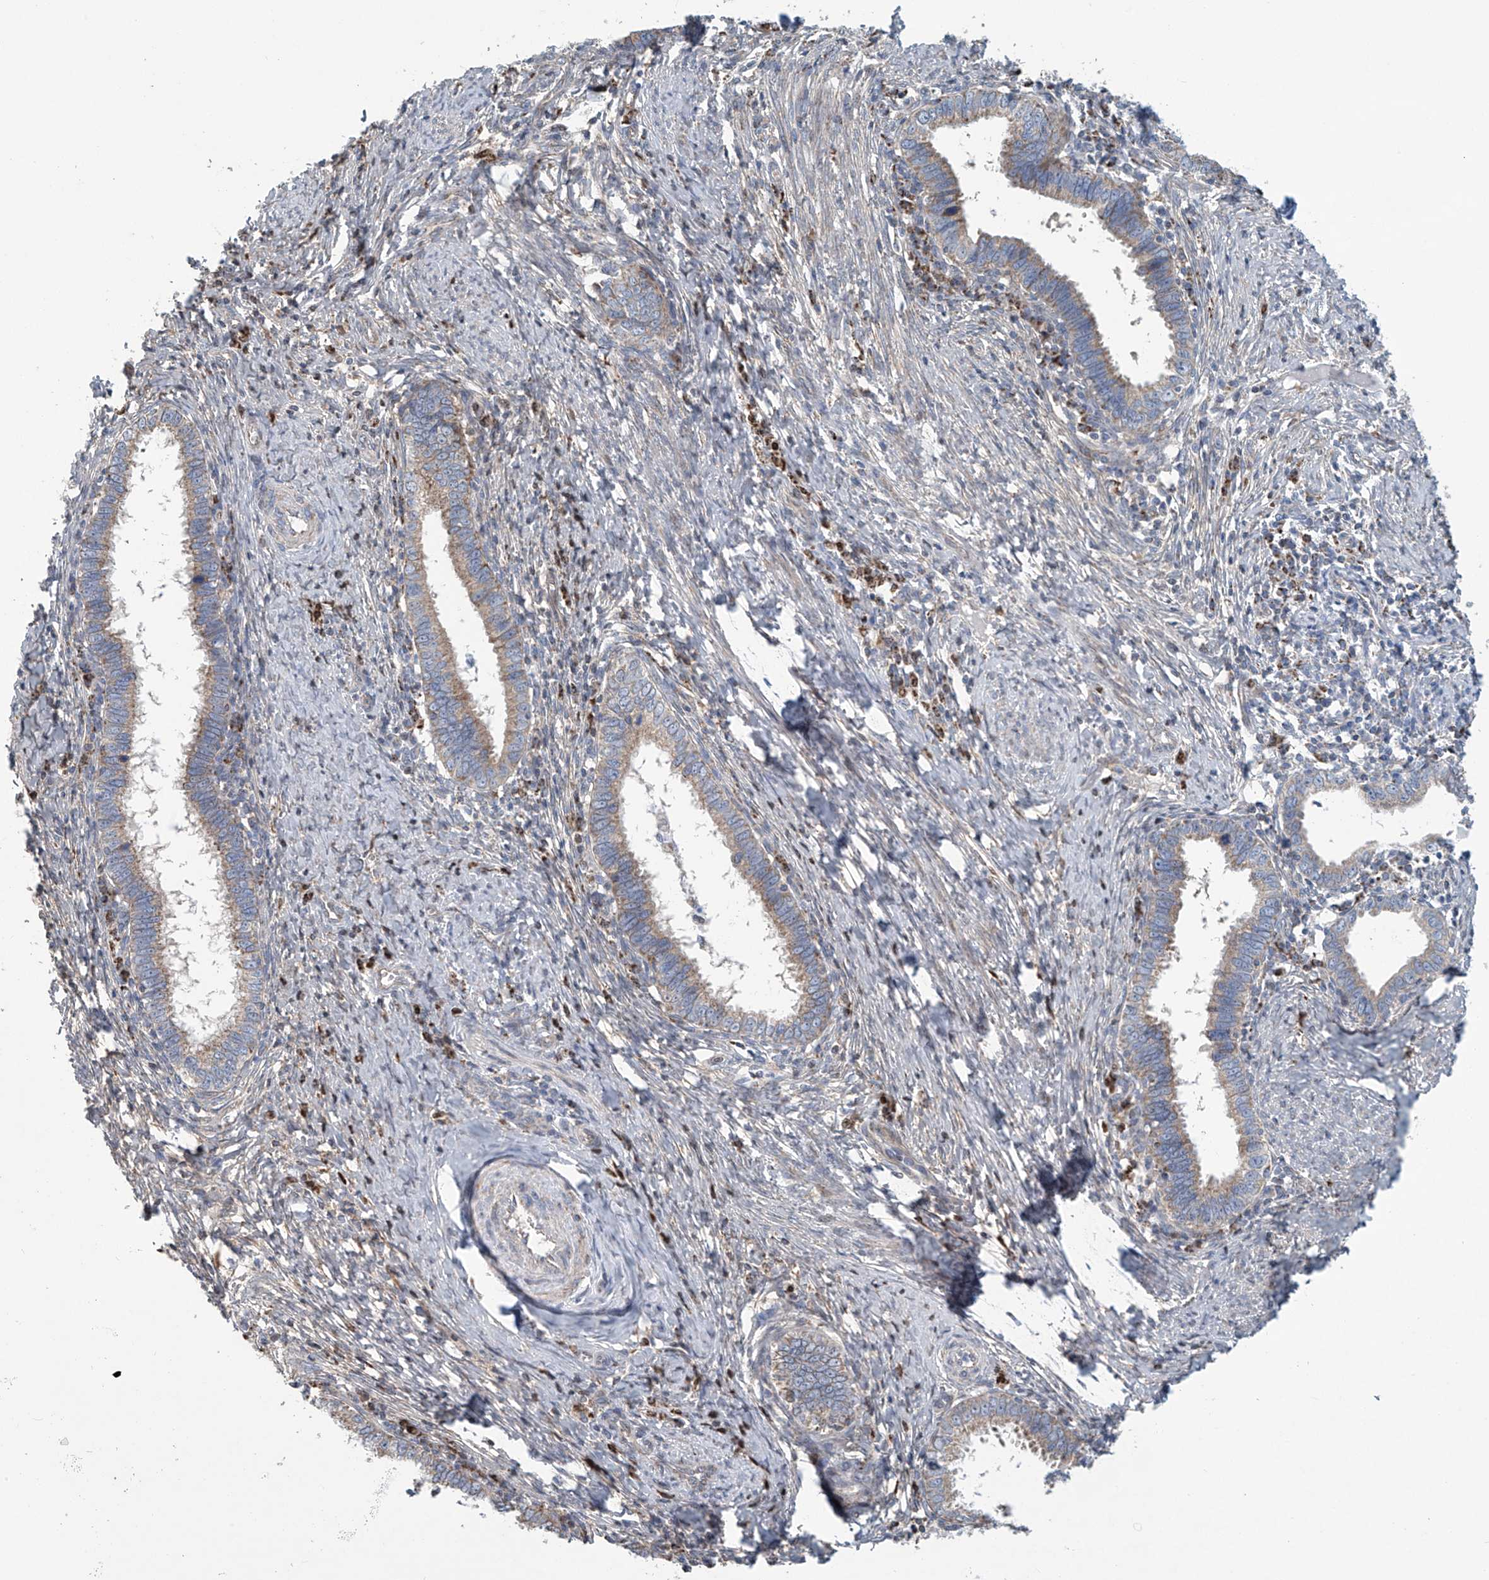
{"staining": {"intensity": "weak", "quantity": "25%-75%", "location": "cytoplasmic/membranous"}, "tissue": "cervical cancer", "cell_type": "Tumor cells", "image_type": "cancer", "snomed": [{"axis": "morphology", "description": "Adenocarcinoma, NOS"}, {"axis": "topography", "description": "Cervix"}], "caption": "High-power microscopy captured an immunohistochemistry histopathology image of cervical adenocarcinoma, revealing weak cytoplasmic/membranous staining in about 25%-75% of tumor cells.", "gene": "COMMD1", "patient": {"sex": "female", "age": 36}}